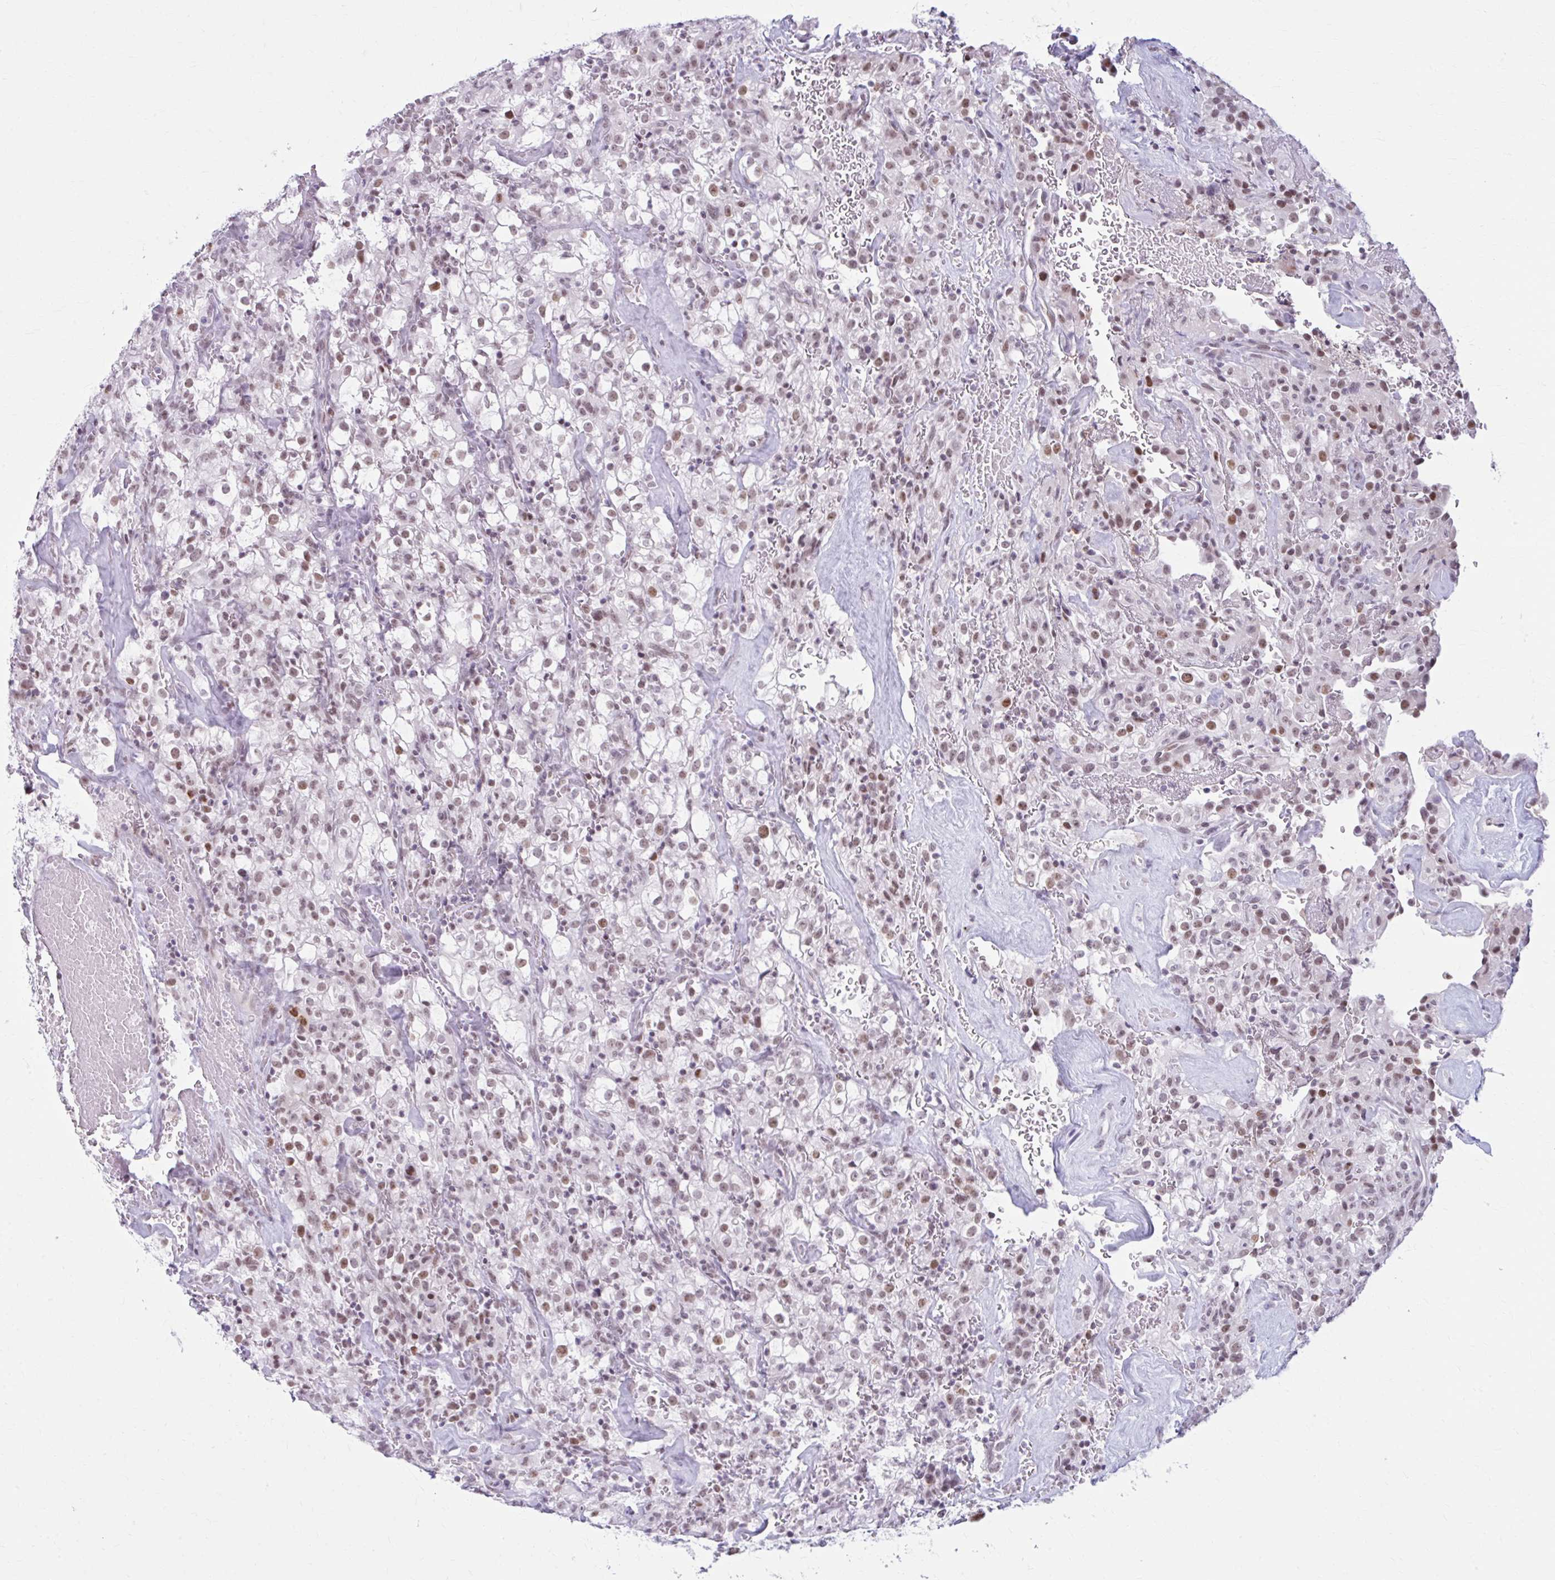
{"staining": {"intensity": "moderate", "quantity": ">75%", "location": "nuclear"}, "tissue": "renal cancer", "cell_type": "Tumor cells", "image_type": "cancer", "snomed": [{"axis": "morphology", "description": "Adenocarcinoma, NOS"}, {"axis": "topography", "description": "Kidney"}], "caption": "Protein analysis of adenocarcinoma (renal) tissue demonstrates moderate nuclear expression in about >75% of tumor cells. (IHC, brightfield microscopy, high magnification).", "gene": "PABIR1", "patient": {"sex": "female", "age": 74}}